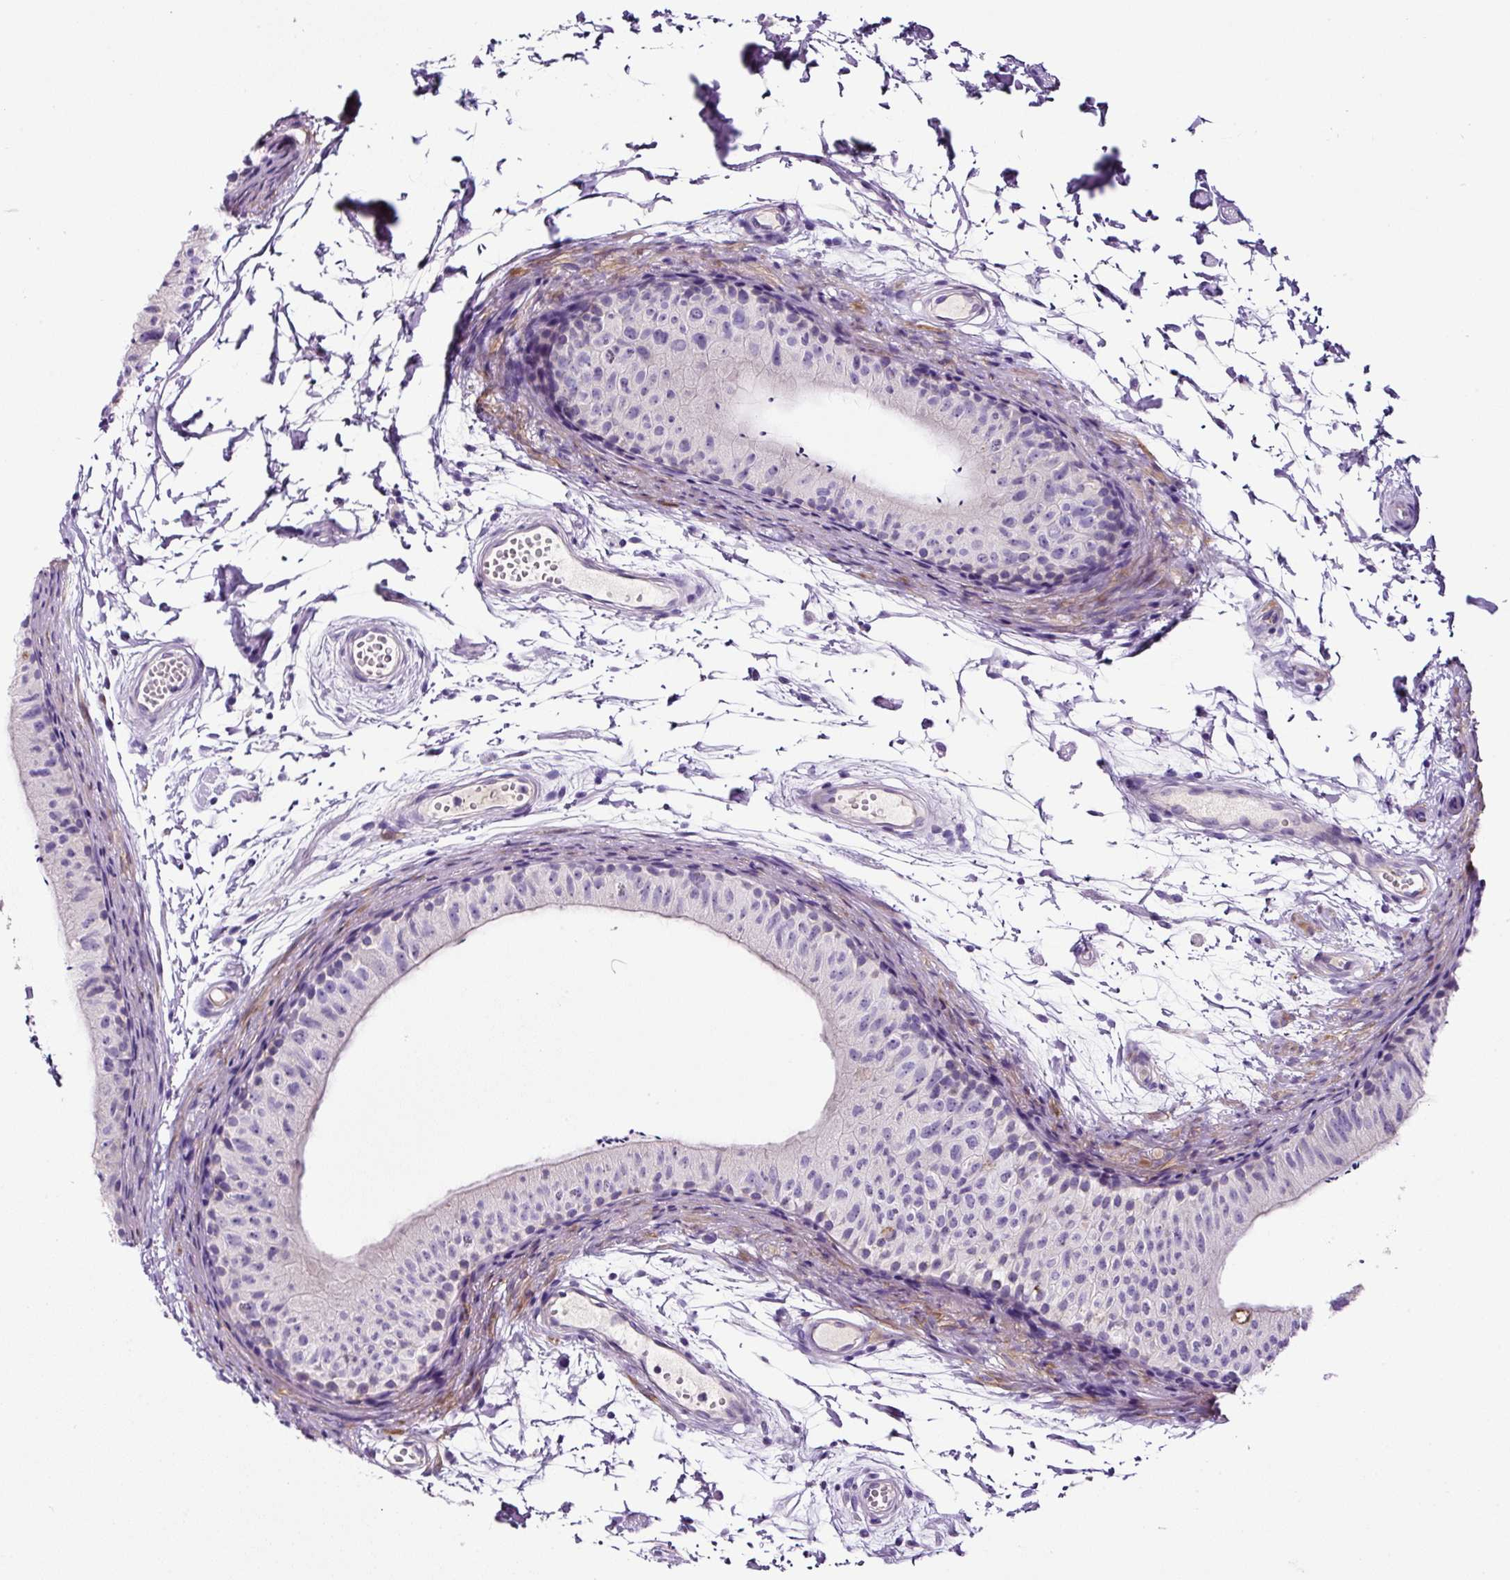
{"staining": {"intensity": "negative", "quantity": "none", "location": "none"}, "tissue": "epididymis", "cell_type": "Glandular cells", "image_type": "normal", "snomed": [{"axis": "morphology", "description": "Normal tissue, NOS"}, {"axis": "topography", "description": "Epididymis"}], "caption": "DAB (3,3'-diaminobenzidine) immunohistochemical staining of benign epididymis shows no significant expression in glandular cells. The staining was performed using DAB to visualize the protein expression in brown, while the nuclei were stained in blue with hematoxylin (Magnification: 20x).", "gene": "SP8", "patient": {"sex": "male", "age": 50}}